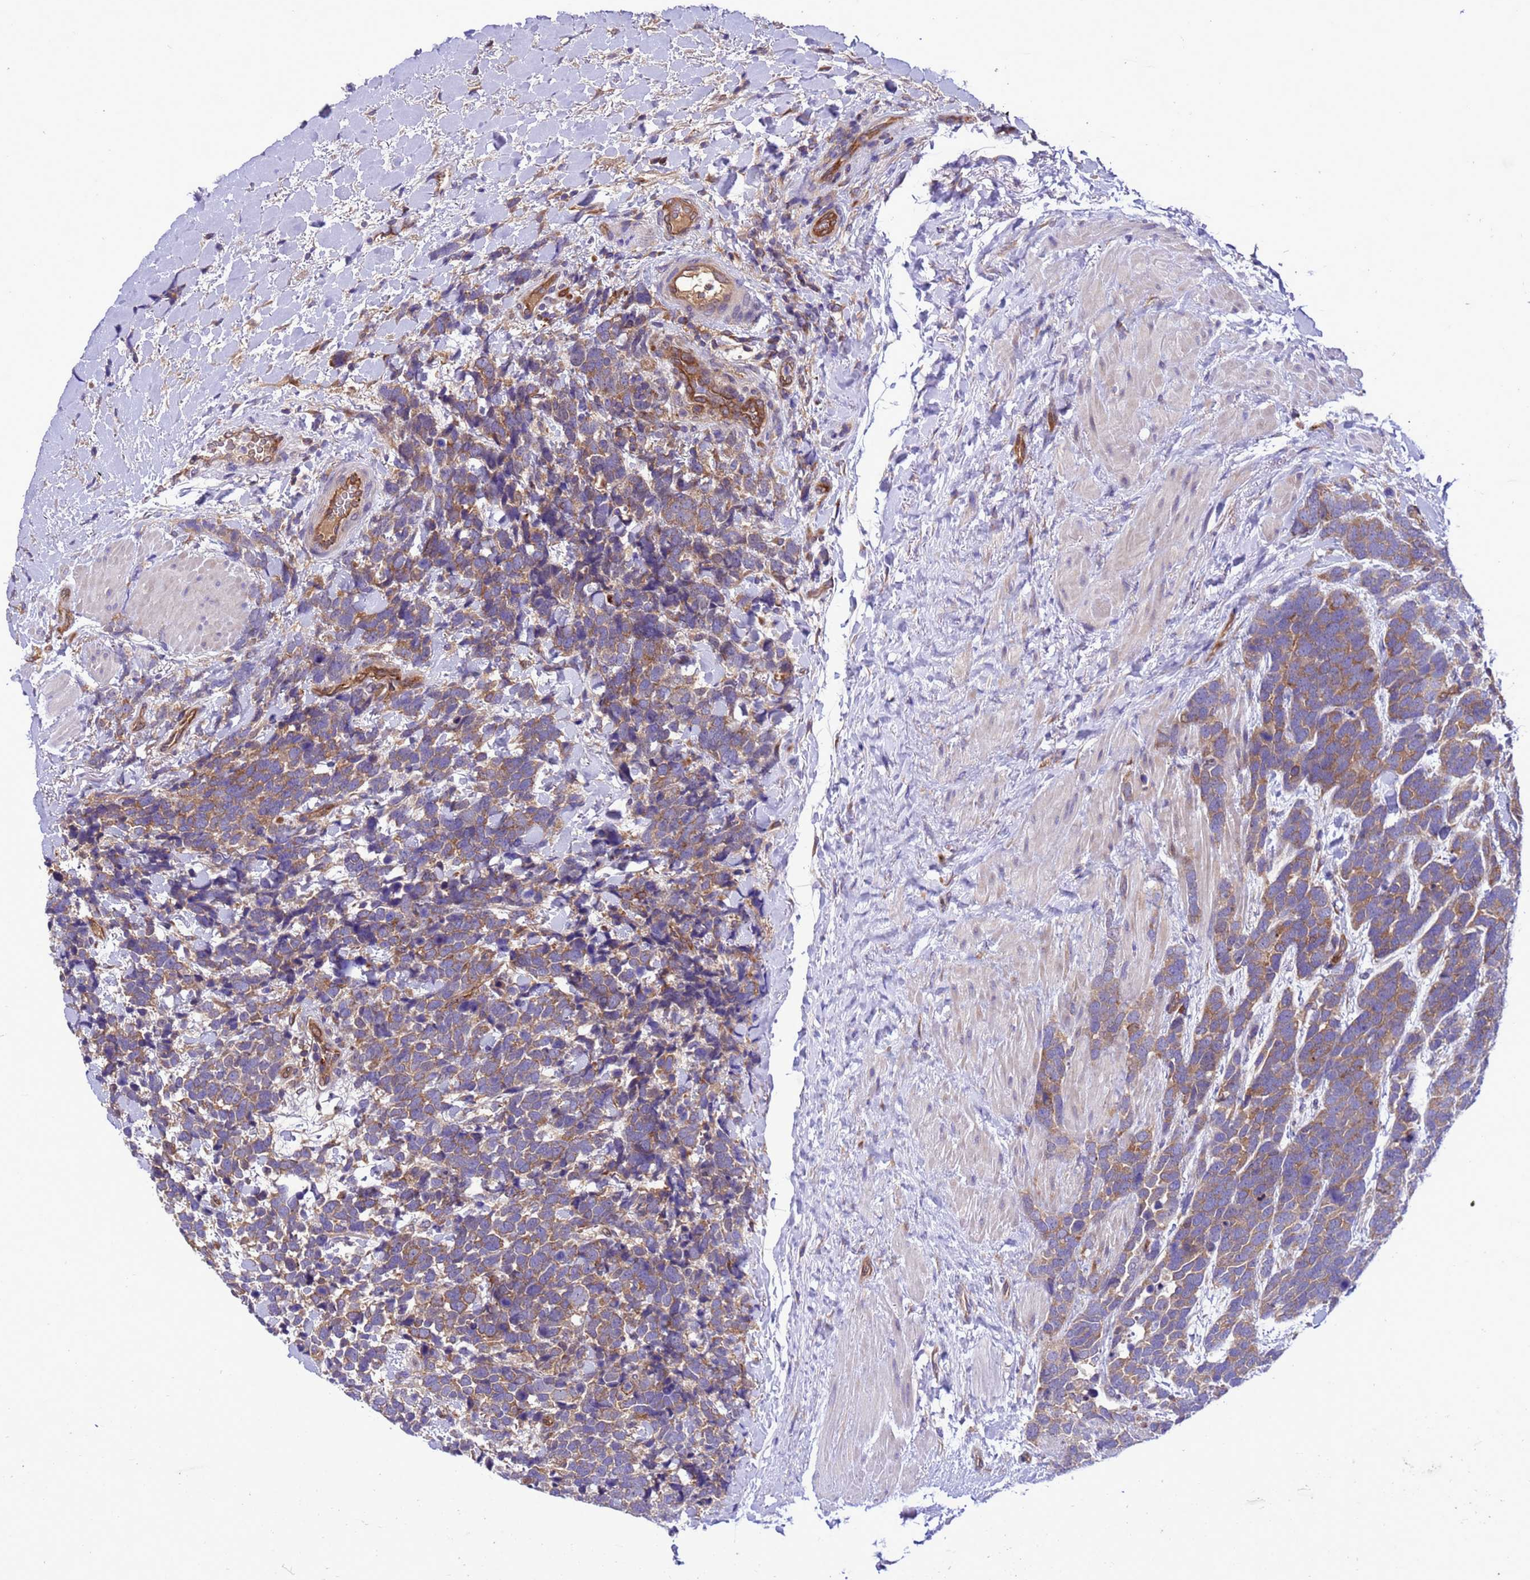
{"staining": {"intensity": "moderate", "quantity": ">75%", "location": "cytoplasmic/membranous"}, "tissue": "urothelial cancer", "cell_type": "Tumor cells", "image_type": "cancer", "snomed": [{"axis": "morphology", "description": "Urothelial carcinoma, High grade"}, {"axis": "topography", "description": "Urinary bladder"}], "caption": "A brown stain labels moderate cytoplasmic/membranous expression of a protein in human high-grade urothelial carcinoma tumor cells. (brown staining indicates protein expression, while blue staining denotes nuclei).", "gene": "RABEP2", "patient": {"sex": "female", "age": 82}}